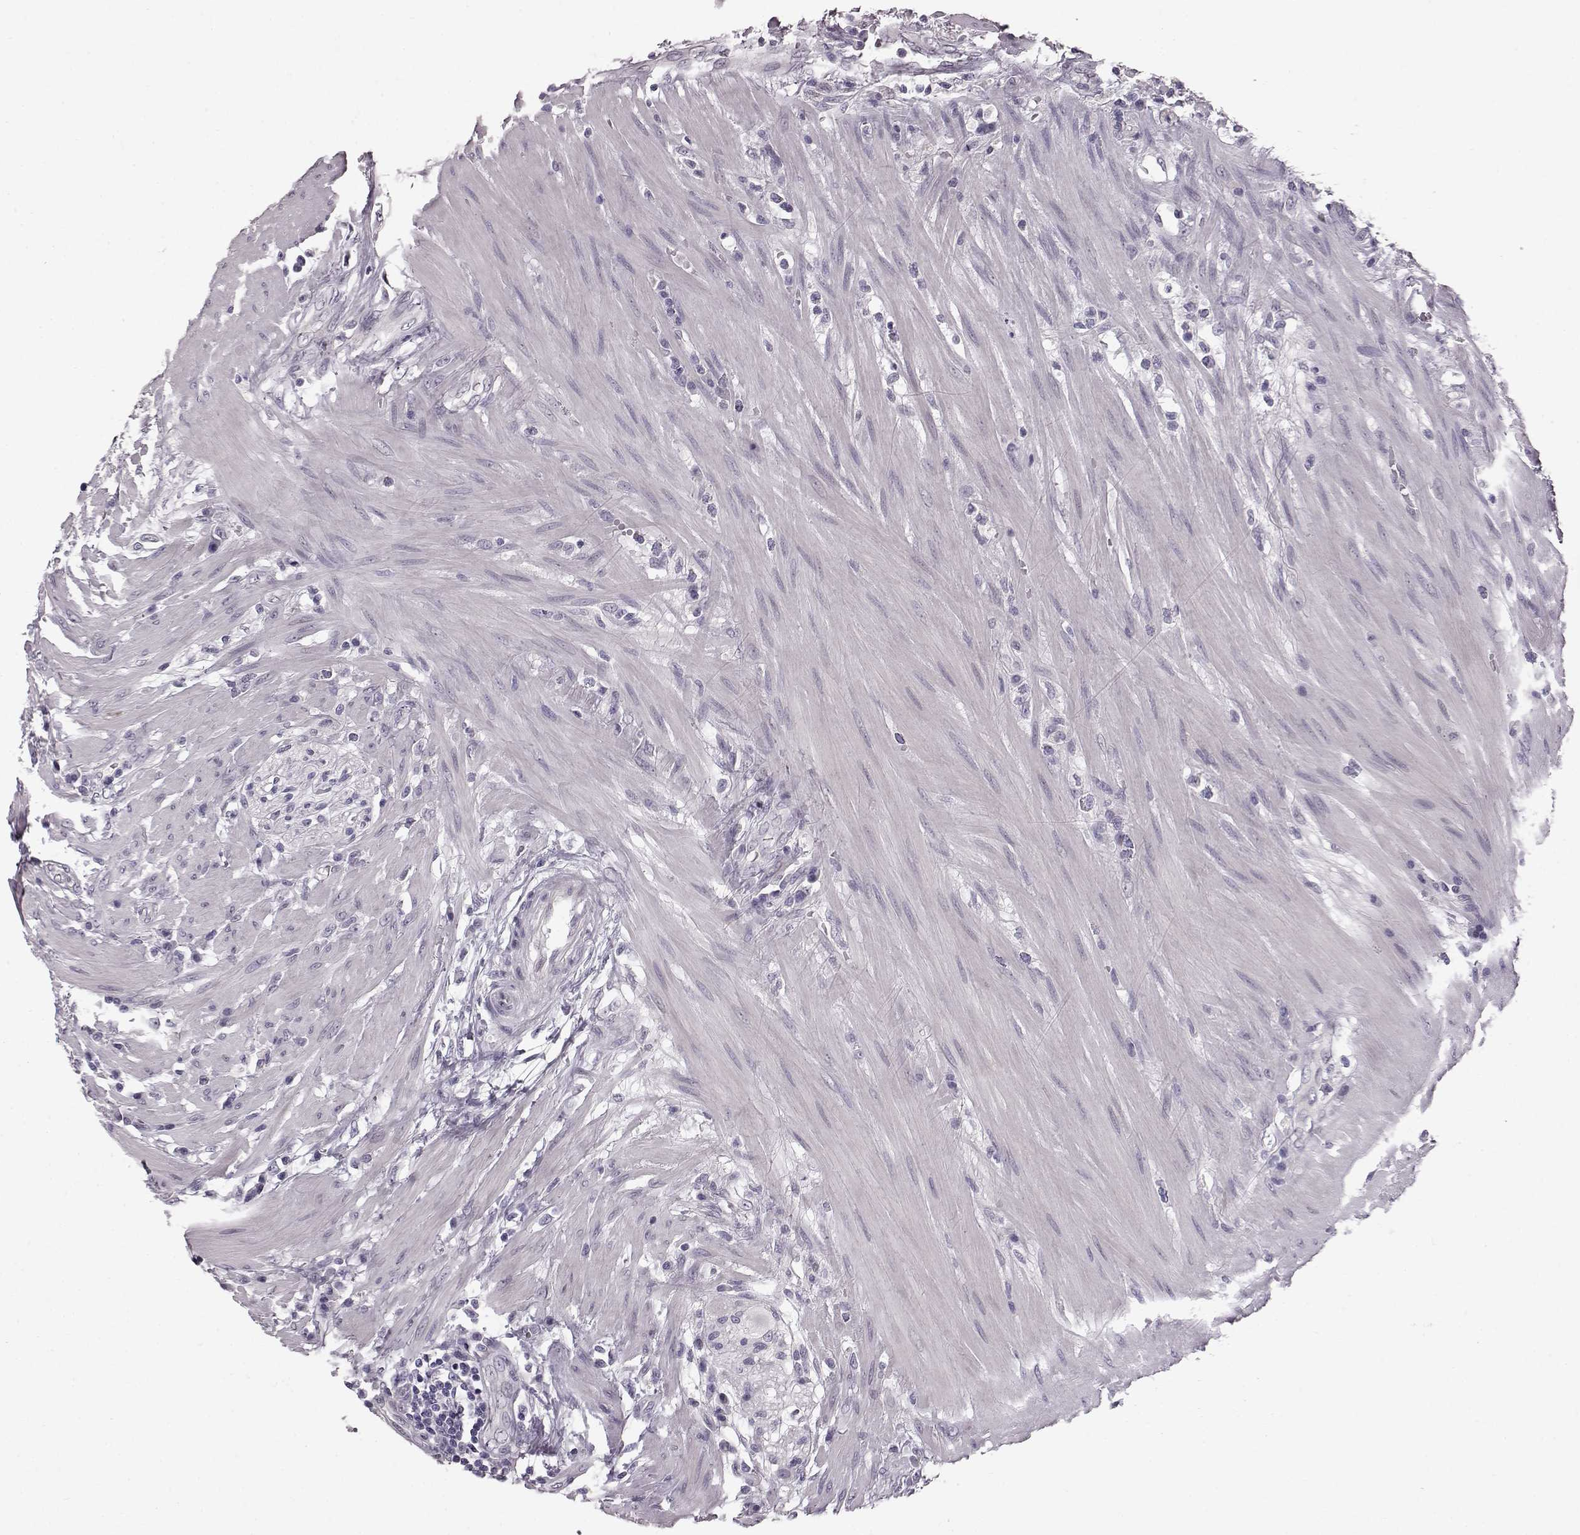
{"staining": {"intensity": "negative", "quantity": "none", "location": "none"}, "tissue": "colorectal cancer", "cell_type": "Tumor cells", "image_type": "cancer", "snomed": [{"axis": "morphology", "description": "Adenocarcinoma, NOS"}, {"axis": "topography", "description": "Colon"}], "caption": "Immunohistochemistry image of neoplastic tissue: colorectal cancer (adenocarcinoma) stained with DAB (3,3'-diaminobenzidine) demonstrates no significant protein positivity in tumor cells.", "gene": "TCHHL1", "patient": {"sex": "male", "age": 57}}